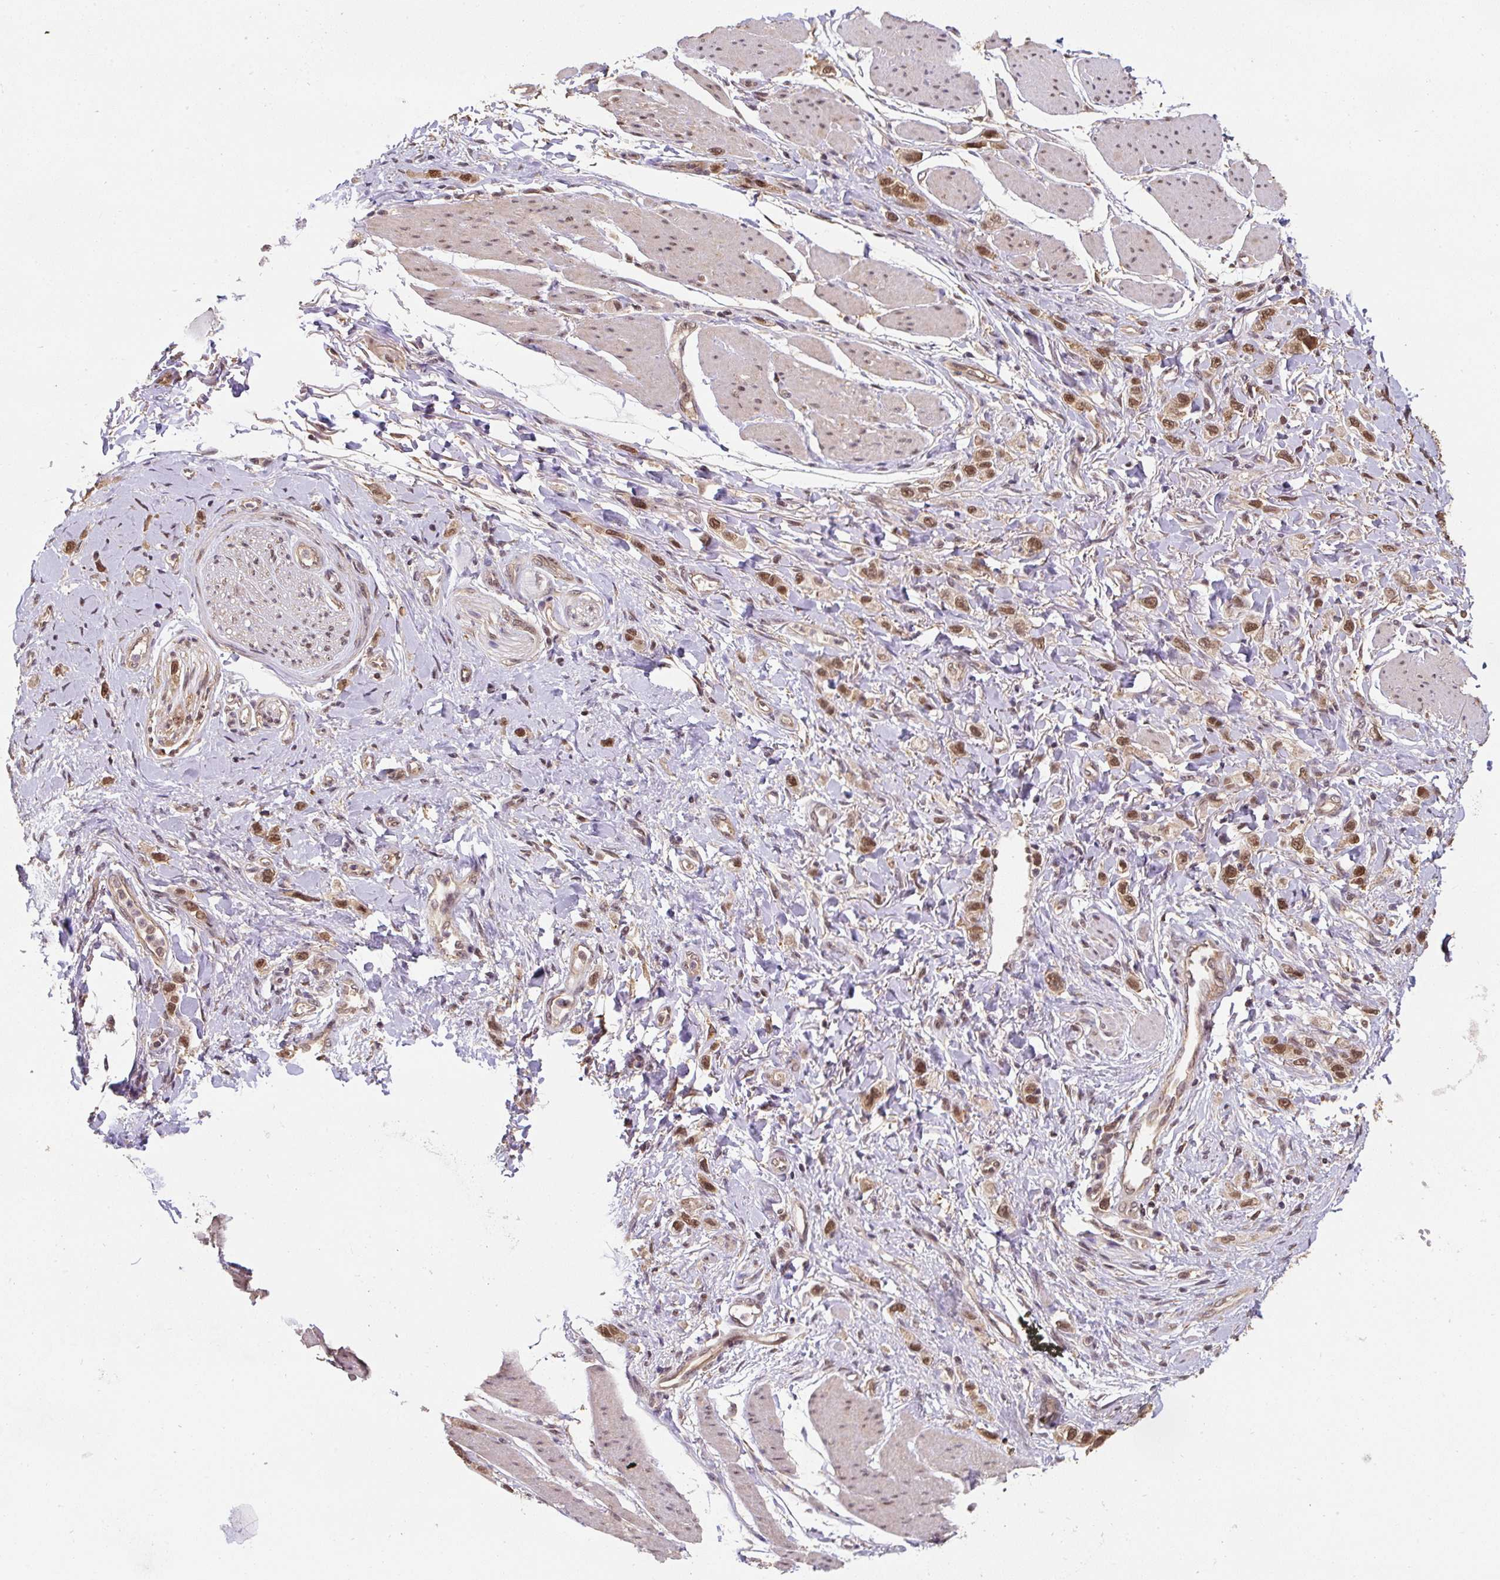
{"staining": {"intensity": "moderate", "quantity": ">75%", "location": "nuclear"}, "tissue": "stomach cancer", "cell_type": "Tumor cells", "image_type": "cancer", "snomed": [{"axis": "morphology", "description": "Adenocarcinoma, NOS"}, {"axis": "topography", "description": "Stomach"}], "caption": "An image of stomach cancer stained for a protein reveals moderate nuclear brown staining in tumor cells. (Brightfield microscopy of DAB IHC at high magnification).", "gene": "ST13", "patient": {"sex": "female", "age": 65}}